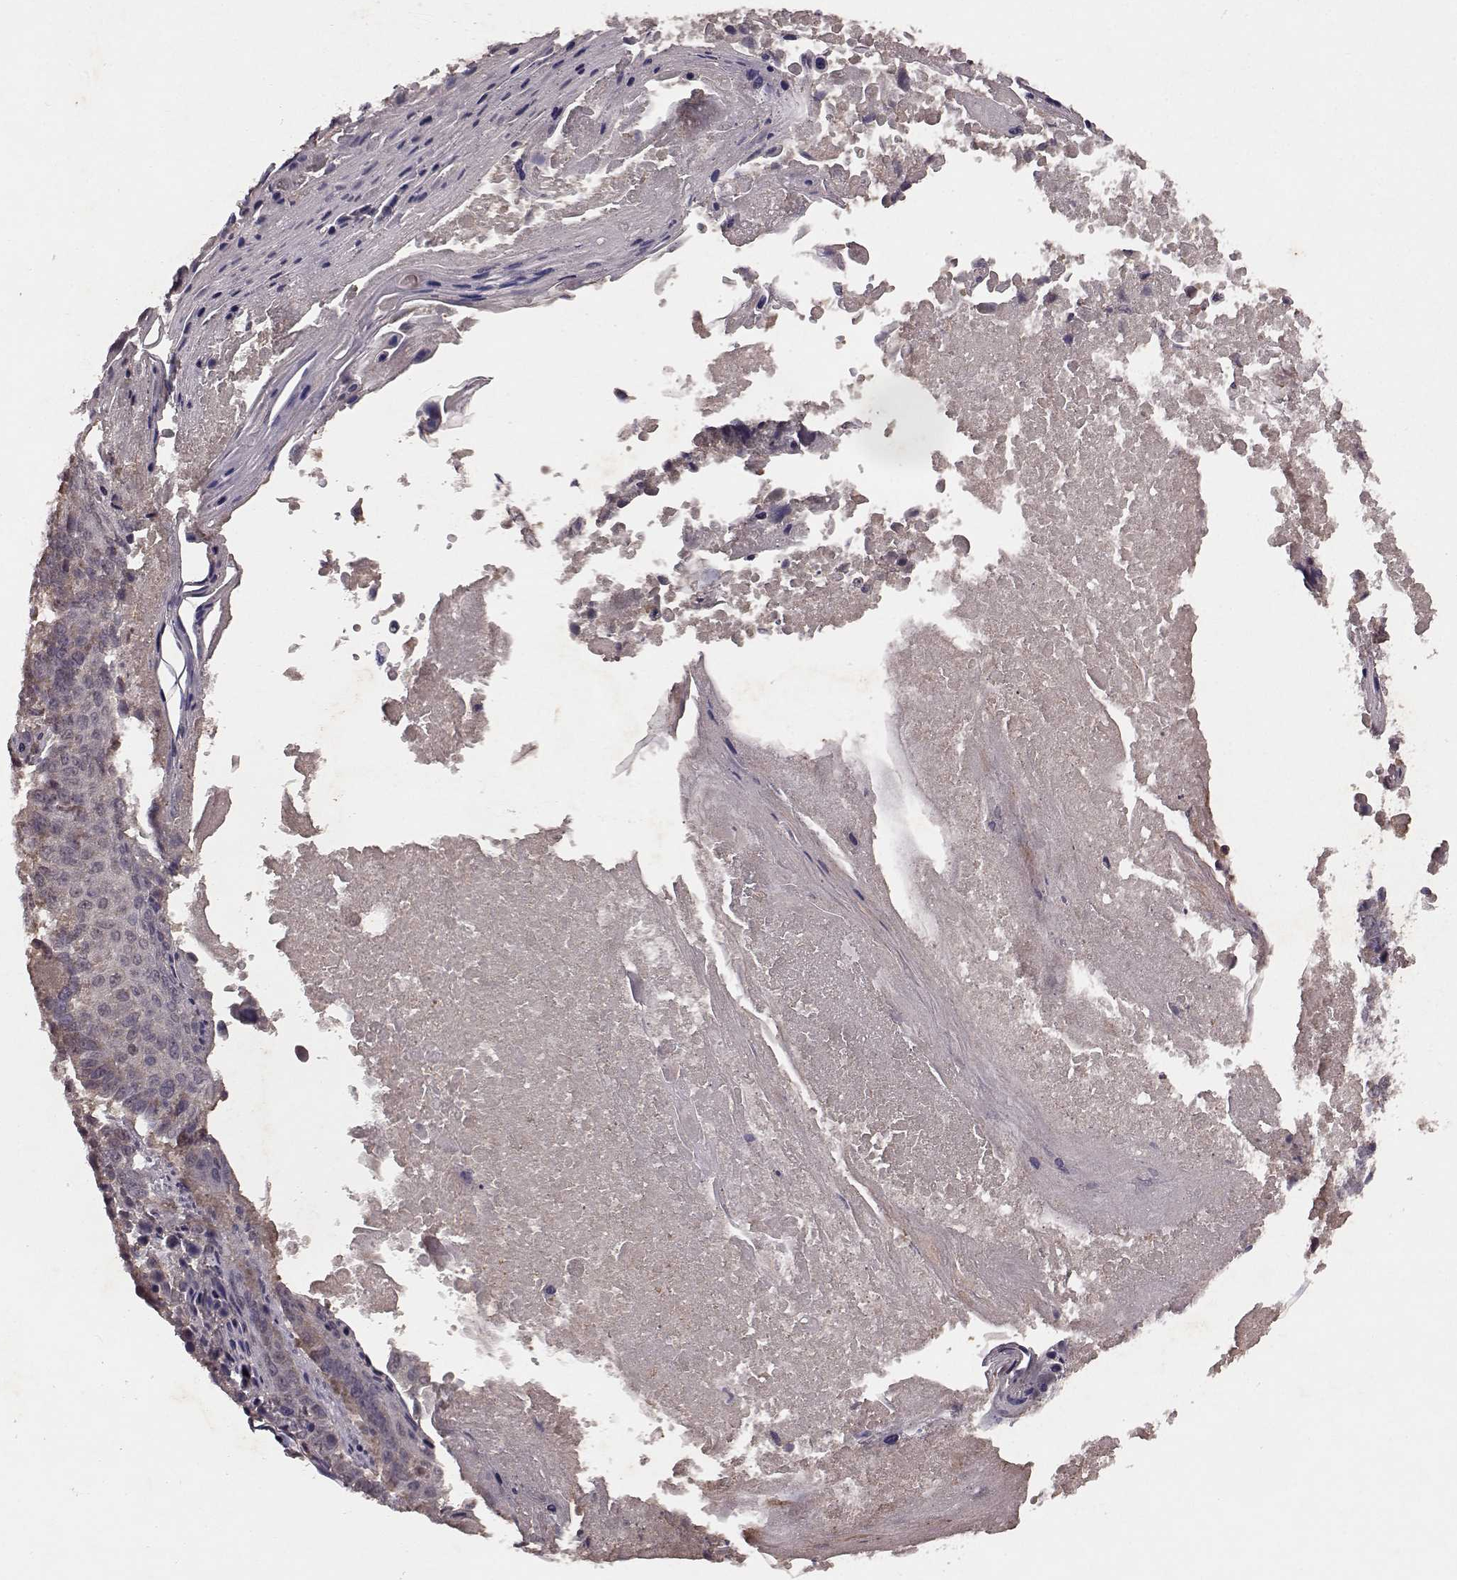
{"staining": {"intensity": "negative", "quantity": "none", "location": "none"}, "tissue": "lung cancer", "cell_type": "Tumor cells", "image_type": "cancer", "snomed": [{"axis": "morphology", "description": "Squamous cell carcinoma, NOS"}, {"axis": "topography", "description": "Lung"}], "caption": "This is an immunohistochemistry (IHC) photomicrograph of human lung cancer. There is no positivity in tumor cells.", "gene": "FRRS1L", "patient": {"sex": "male", "age": 73}}